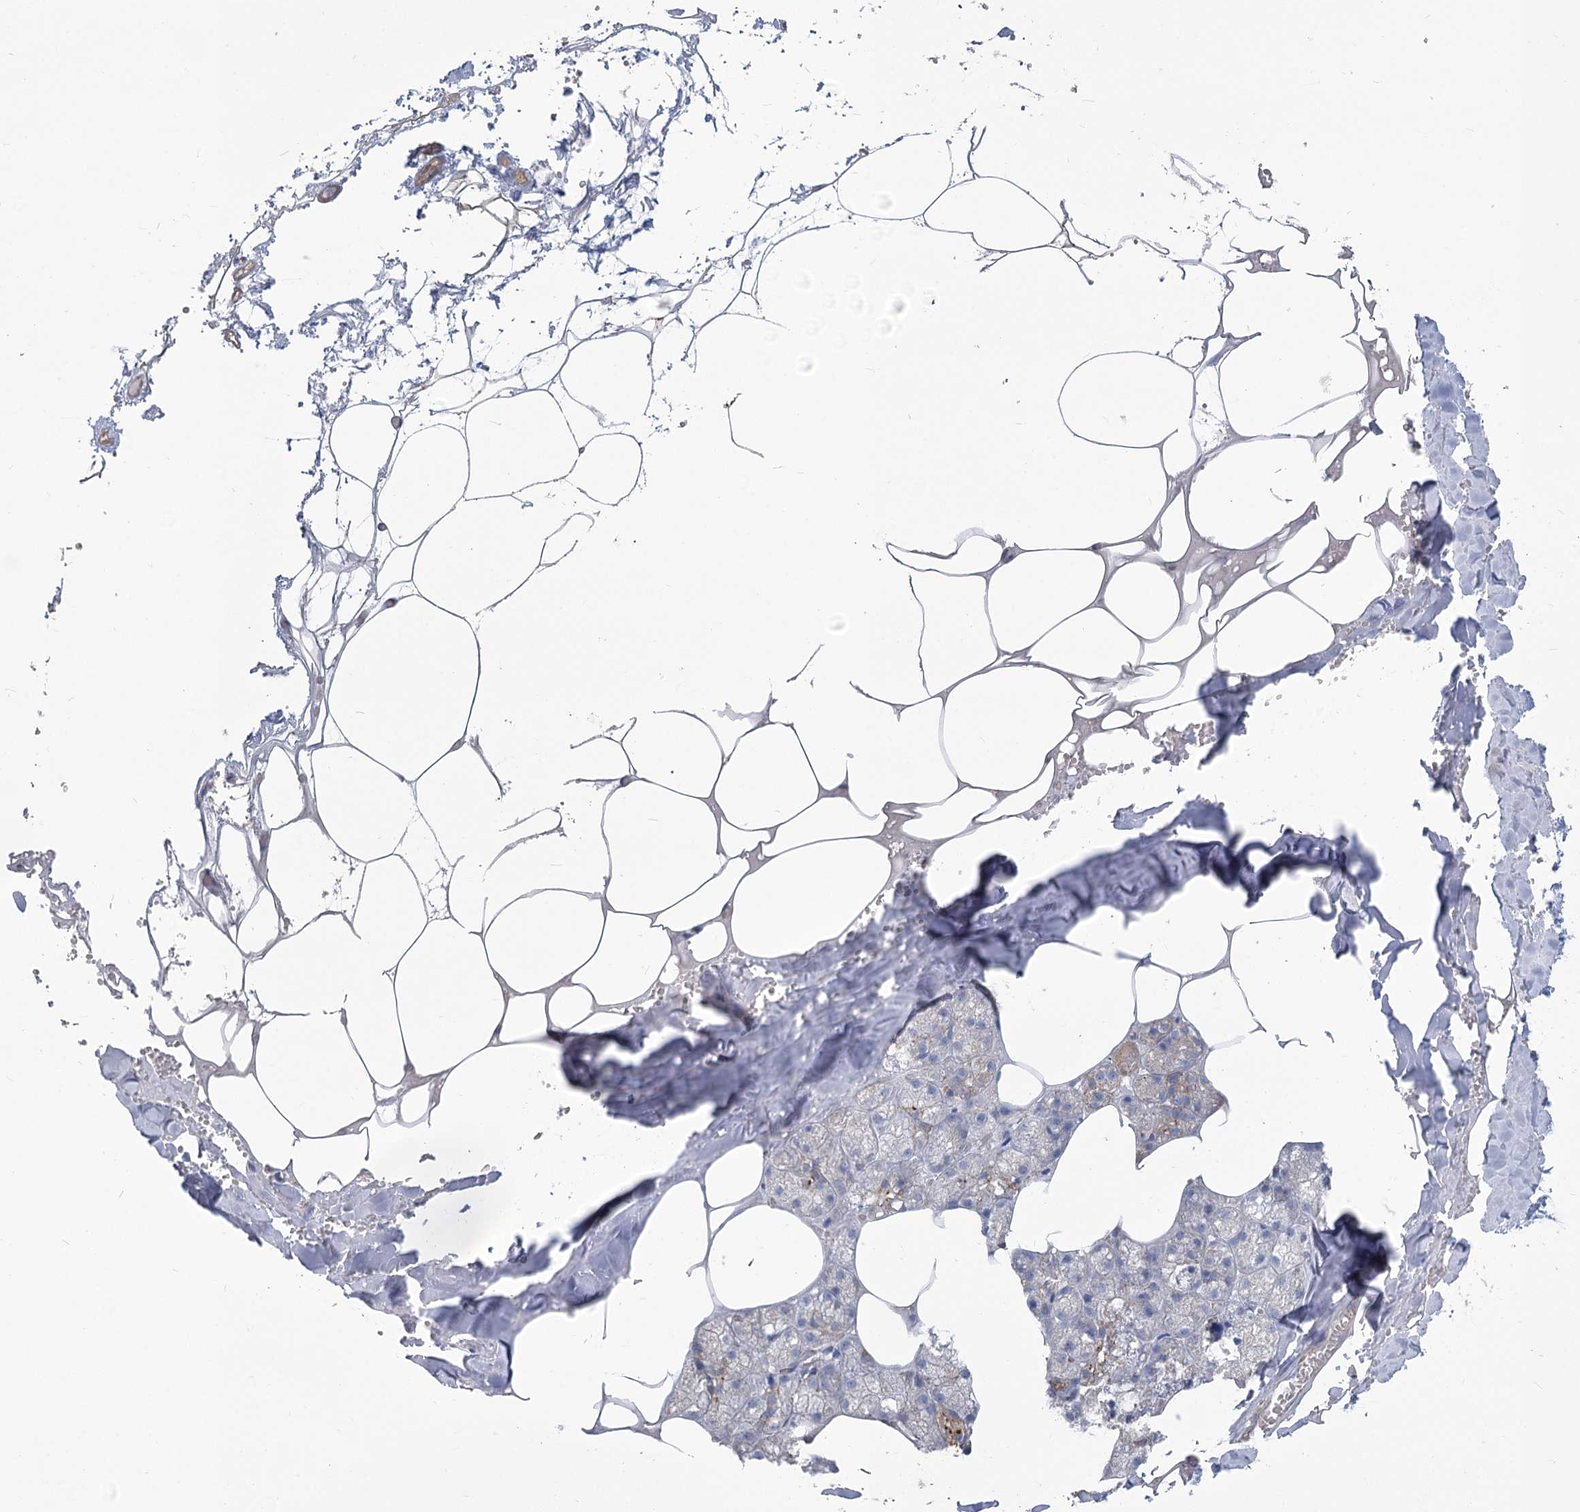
{"staining": {"intensity": "moderate", "quantity": "<25%", "location": "cytoplasmic/membranous"}, "tissue": "salivary gland", "cell_type": "Glandular cells", "image_type": "normal", "snomed": [{"axis": "morphology", "description": "Normal tissue, NOS"}, {"axis": "topography", "description": "Salivary gland"}], "caption": "Immunohistochemical staining of unremarkable human salivary gland displays moderate cytoplasmic/membranous protein positivity in approximately <25% of glandular cells. Nuclei are stained in blue.", "gene": "RMDN2", "patient": {"sex": "male", "age": 62}}